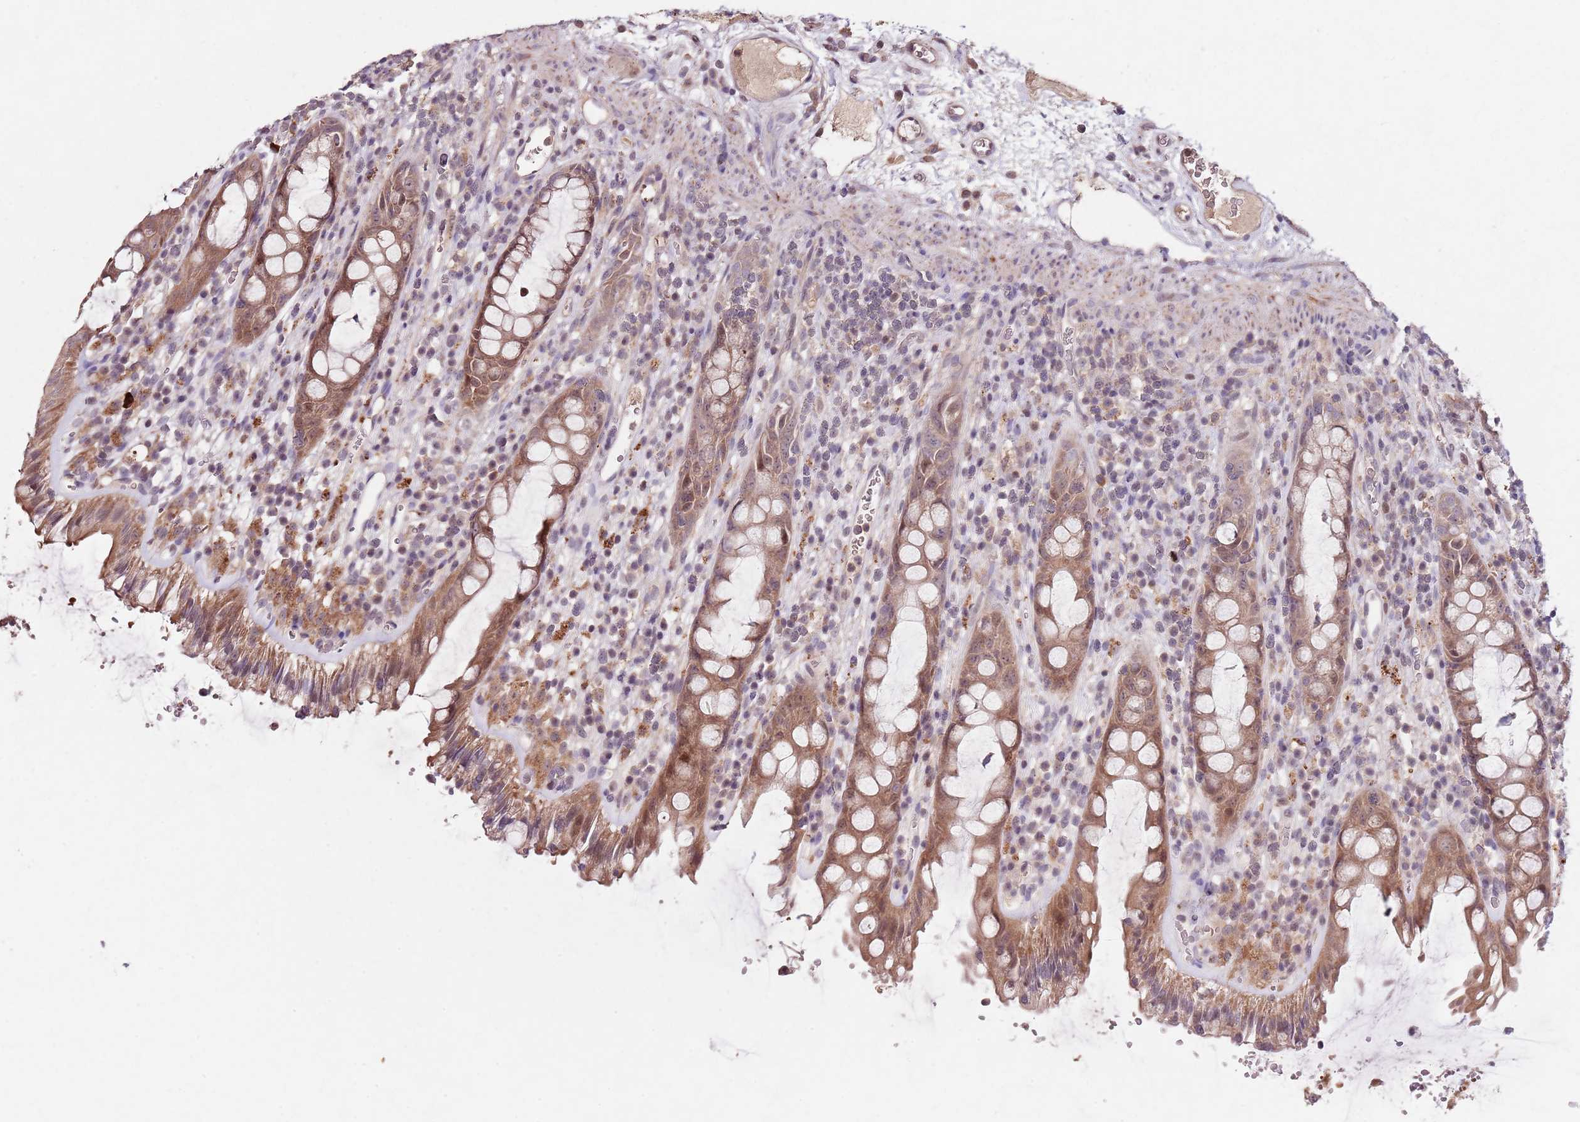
{"staining": {"intensity": "moderate", "quantity": ">75%", "location": "cytoplasmic/membranous"}, "tissue": "rectum", "cell_type": "Glandular cells", "image_type": "normal", "snomed": [{"axis": "morphology", "description": "Normal tissue, NOS"}, {"axis": "topography", "description": "Rectum"}], "caption": "This photomicrograph demonstrates immunohistochemistry (IHC) staining of normal rectum, with medium moderate cytoplasmic/membranous staining in approximately >75% of glandular cells.", "gene": "NRDE2", "patient": {"sex": "female", "age": 57}}